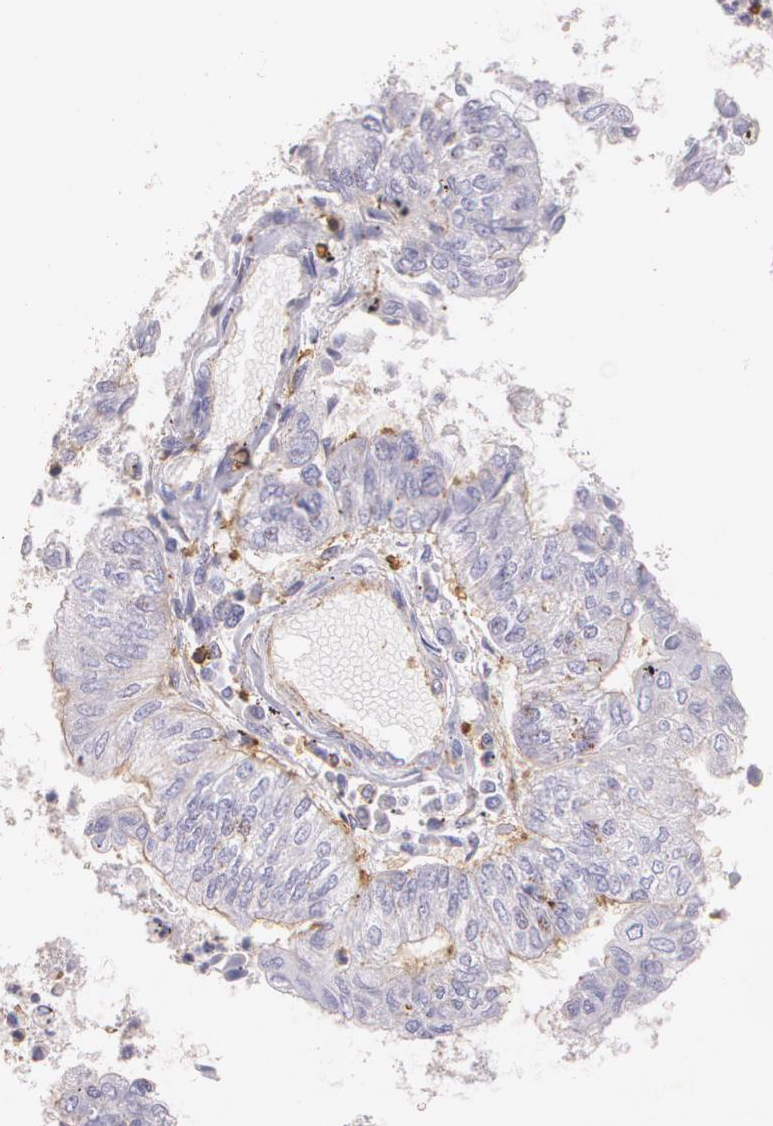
{"staining": {"intensity": "weak", "quantity": "25%-75%", "location": "cytoplasmic/membranous"}, "tissue": "endometrial cancer", "cell_type": "Tumor cells", "image_type": "cancer", "snomed": [{"axis": "morphology", "description": "Adenocarcinoma, NOS"}, {"axis": "topography", "description": "Endometrium"}], "caption": "A brown stain shows weak cytoplasmic/membranous staining of a protein in human endometrial cancer (adenocarcinoma) tumor cells.", "gene": "TGFBR1", "patient": {"sex": "female", "age": 67}}